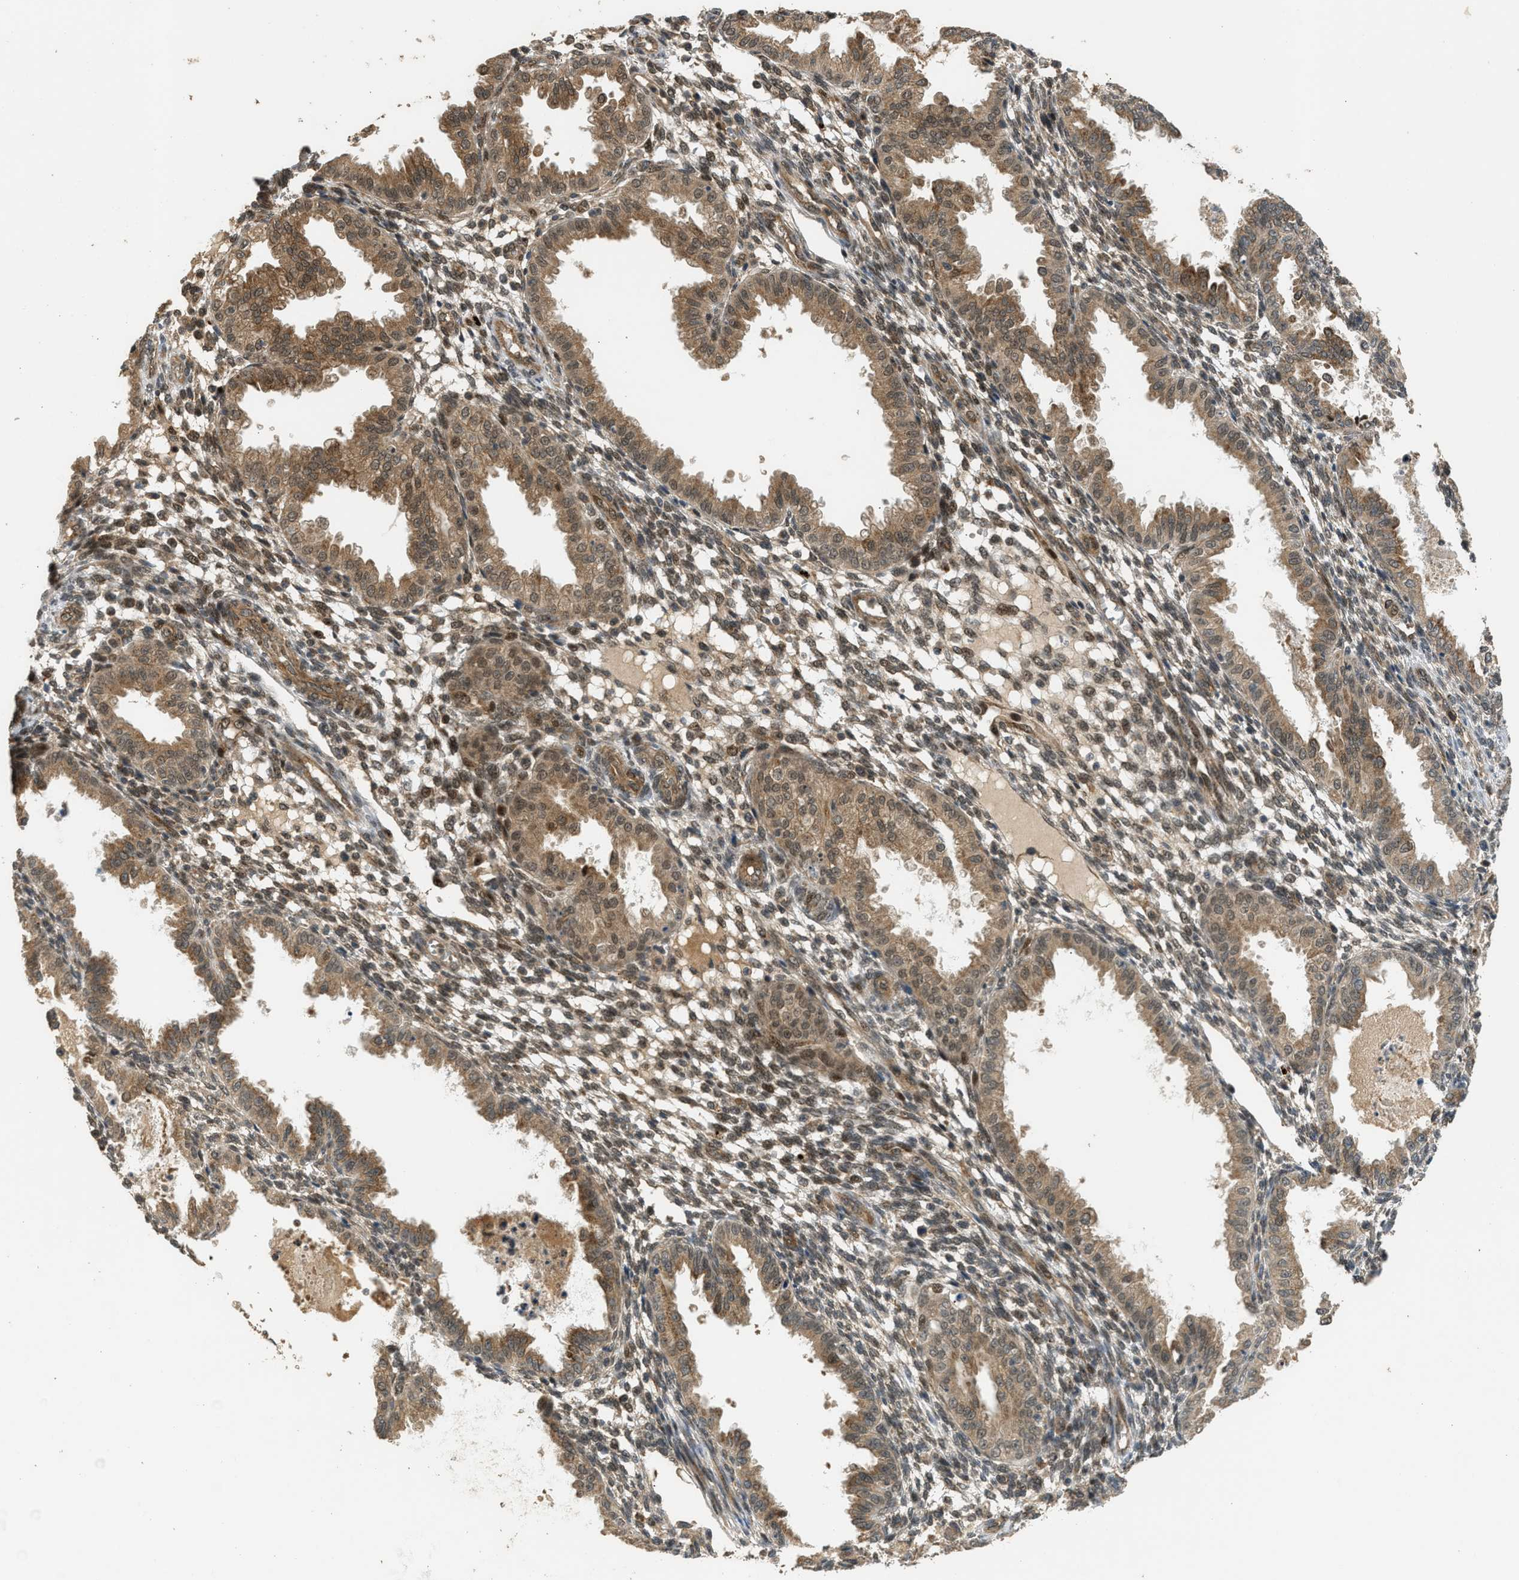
{"staining": {"intensity": "moderate", "quantity": "25%-75%", "location": "cytoplasmic/membranous,nuclear"}, "tissue": "endometrium", "cell_type": "Cells in endometrial stroma", "image_type": "normal", "snomed": [{"axis": "morphology", "description": "Normal tissue, NOS"}, {"axis": "topography", "description": "Endometrium"}], "caption": "This micrograph reveals IHC staining of normal endometrium, with medium moderate cytoplasmic/membranous,nuclear expression in approximately 25%-75% of cells in endometrial stroma.", "gene": "GET1", "patient": {"sex": "female", "age": 33}}